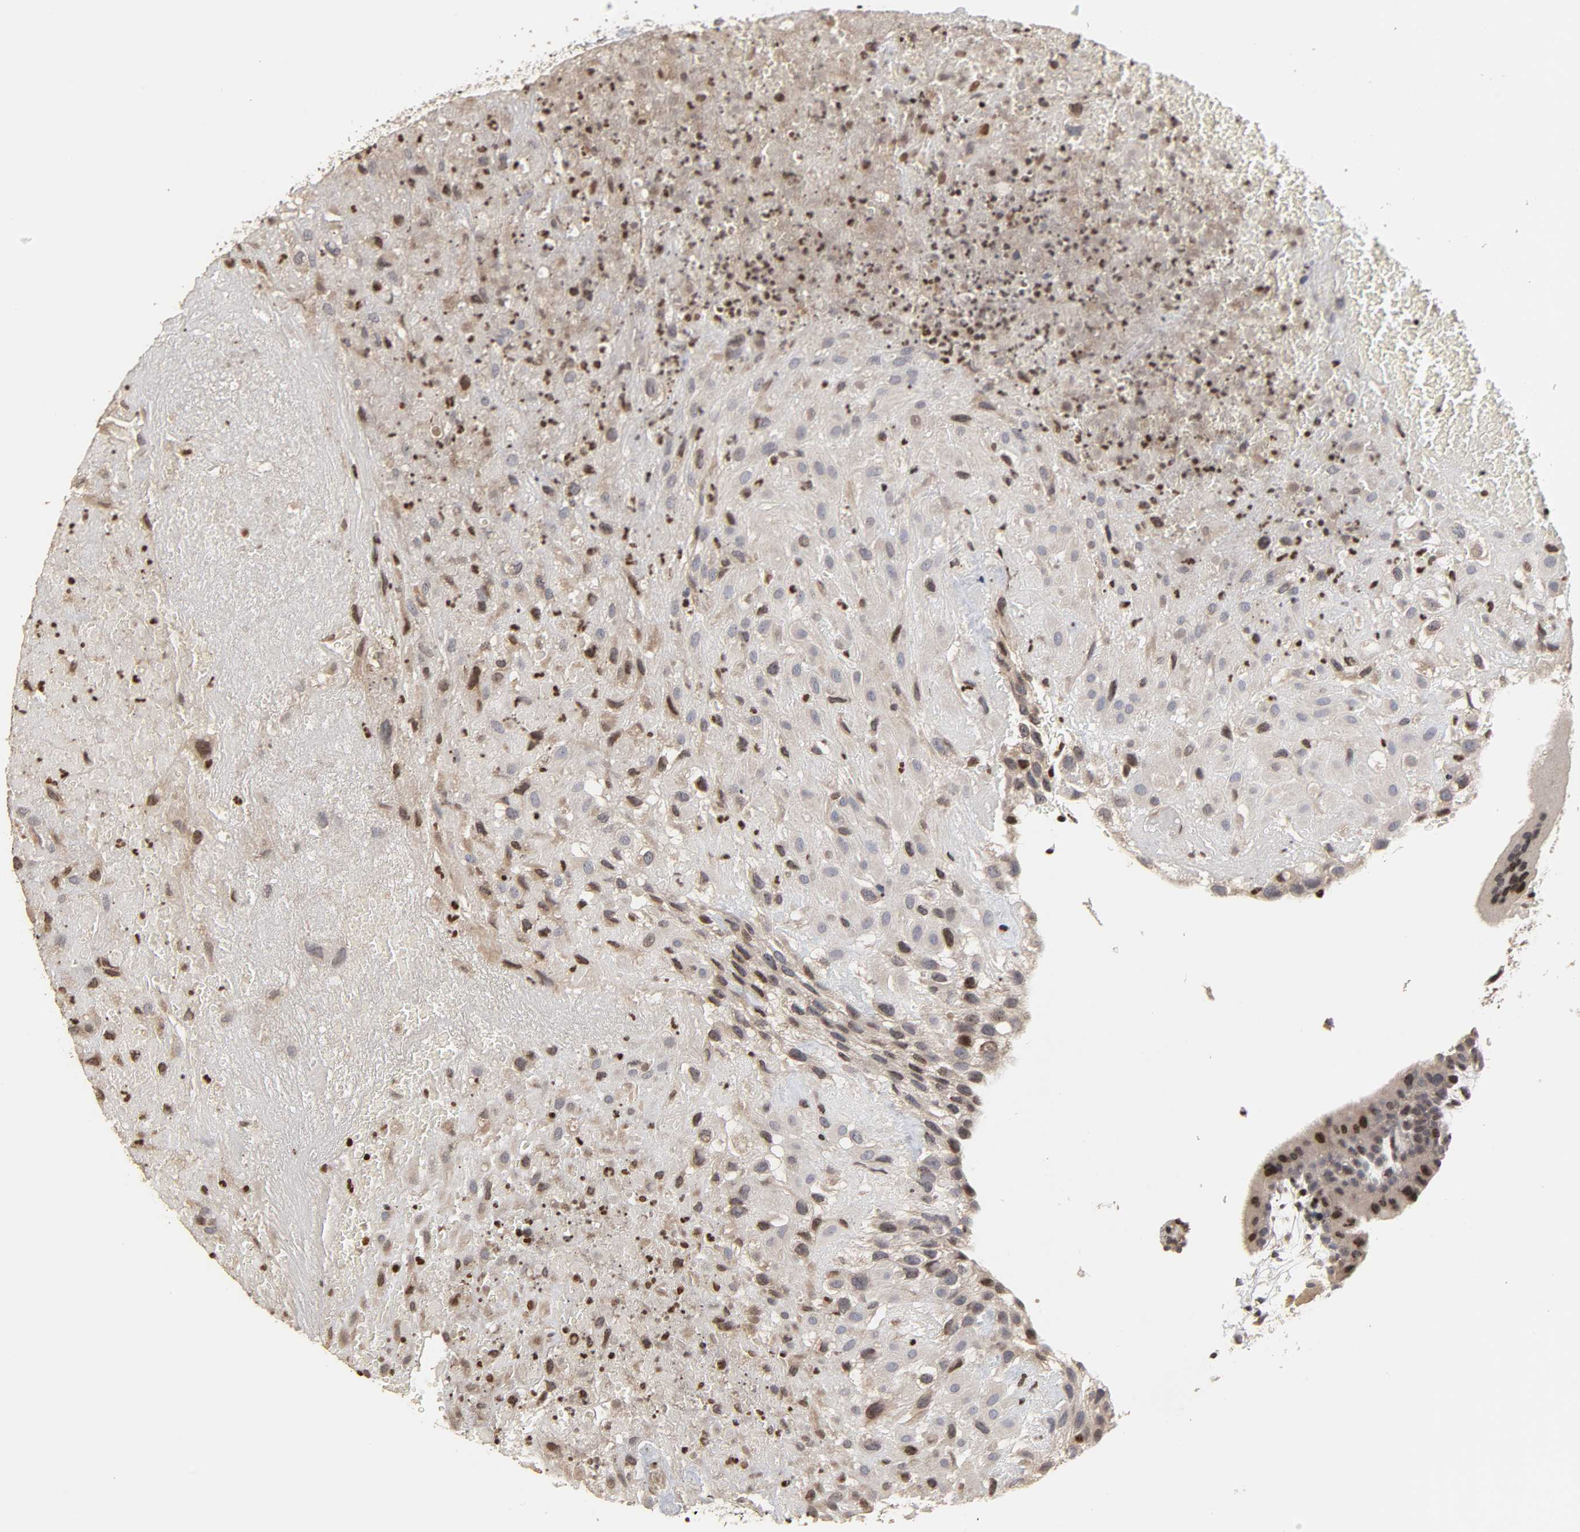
{"staining": {"intensity": "weak", "quantity": "<25%", "location": "cytoplasmic/membranous"}, "tissue": "placenta", "cell_type": "Decidual cells", "image_type": "normal", "snomed": [{"axis": "morphology", "description": "Normal tissue, NOS"}, {"axis": "topography", "description": "Placenta"}], "caption": "IHC photomicrograph of benign placenta: placenta stained with DAB displays no significant protein staining in decidual cells.", "gene": "ZNF473", "patient": {"sex": "female", "age": 19}}